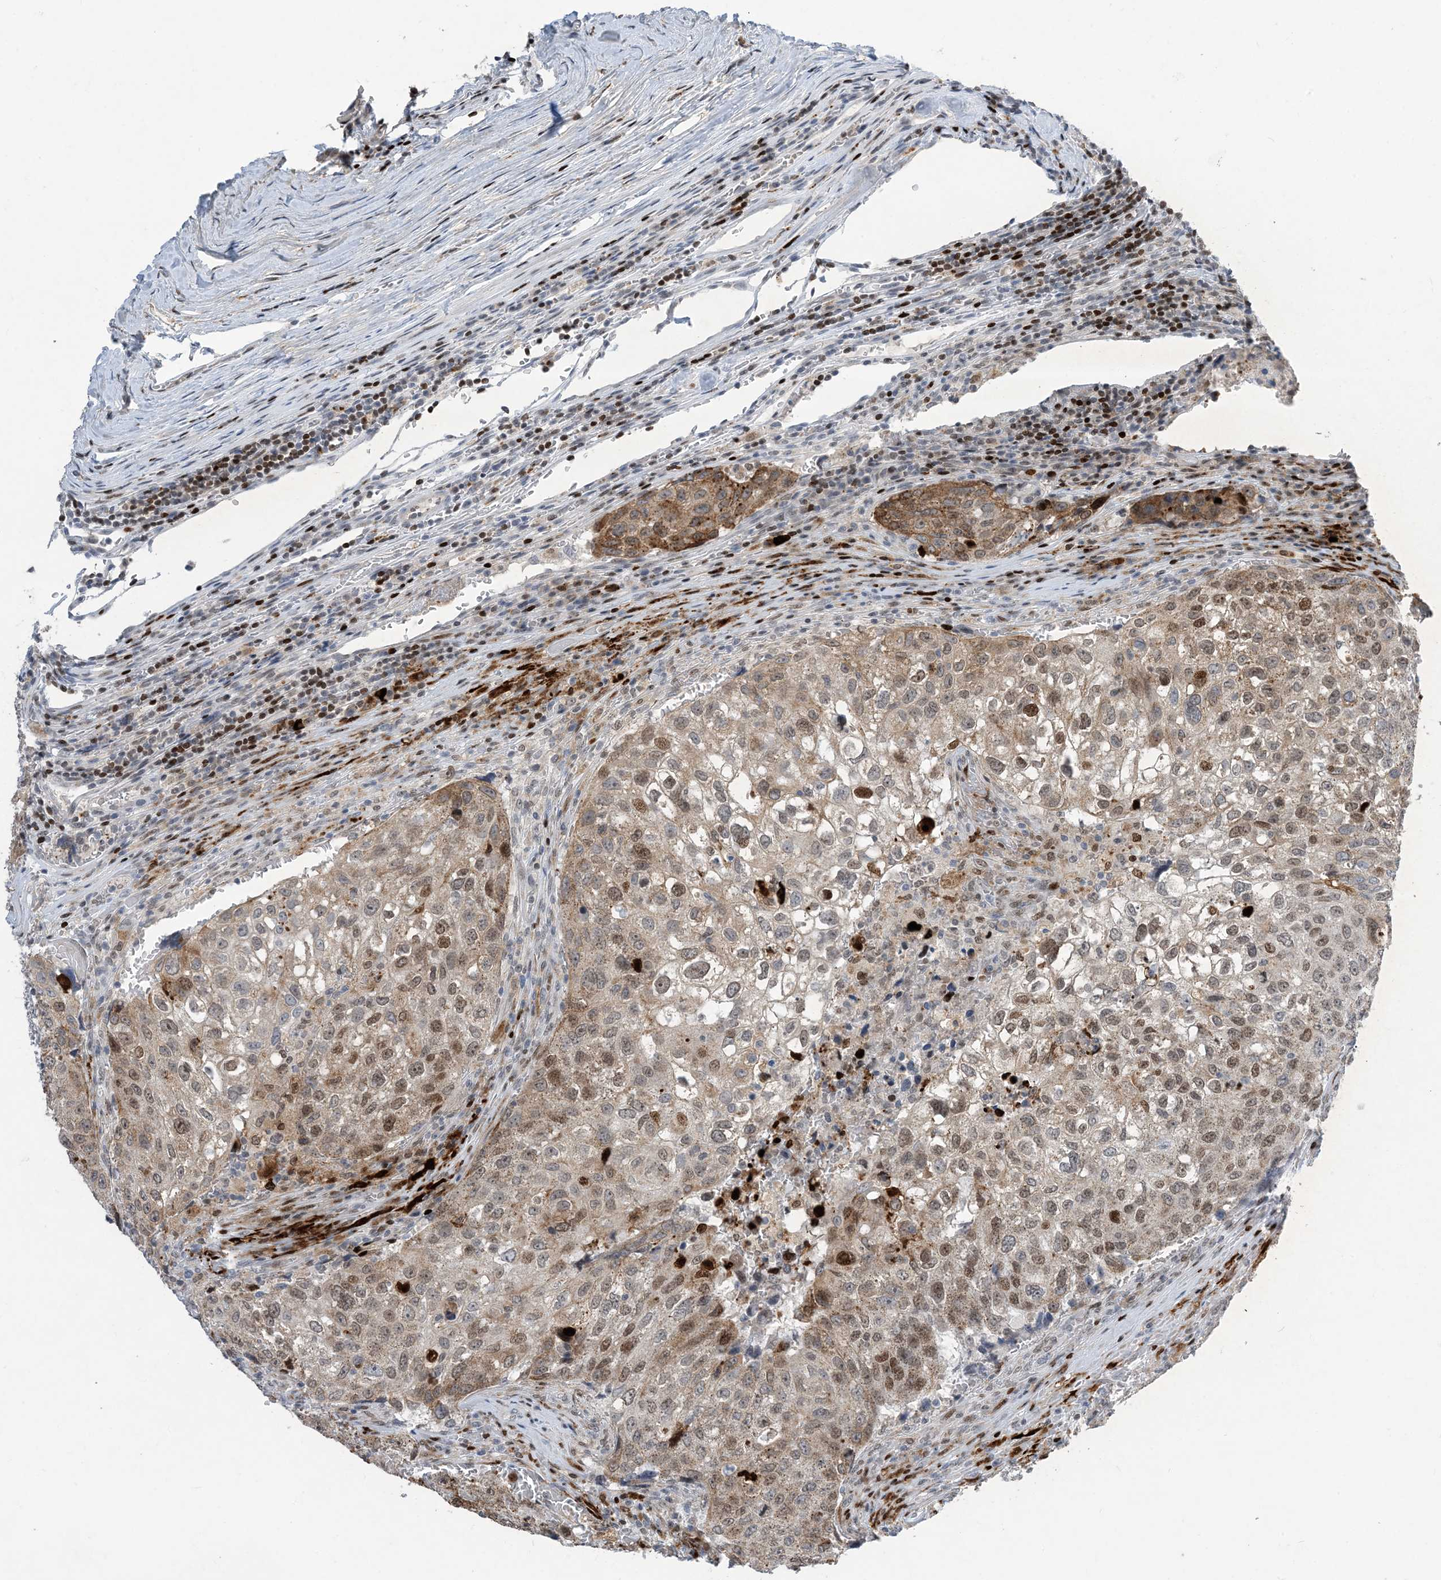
{"staining": {"intensity": "moderate", "quantity": ">75%", "location": "cytoplasmic/membranous,nuclear"}, "tissue": "urothelial cancer", "cell_type": "Tumor cells", "image_type": "cancer", "snomed": [{"axis": "morphology", "description": "Urothelial carcinoma, High grade"}, {"axis": "topography", "description": "Lymph node"}, {"axis": "topography", "description": "Urinary bladder"}], "caption": "DAB immunohistochemical staining of urothelial cancer exhibits moderate cytoplasmic/membranous and nuclear protein staining in approximately >75% of tumor cells.", "gene": "SLC25A53", "patient": {"sex": "male", "age": 51}}